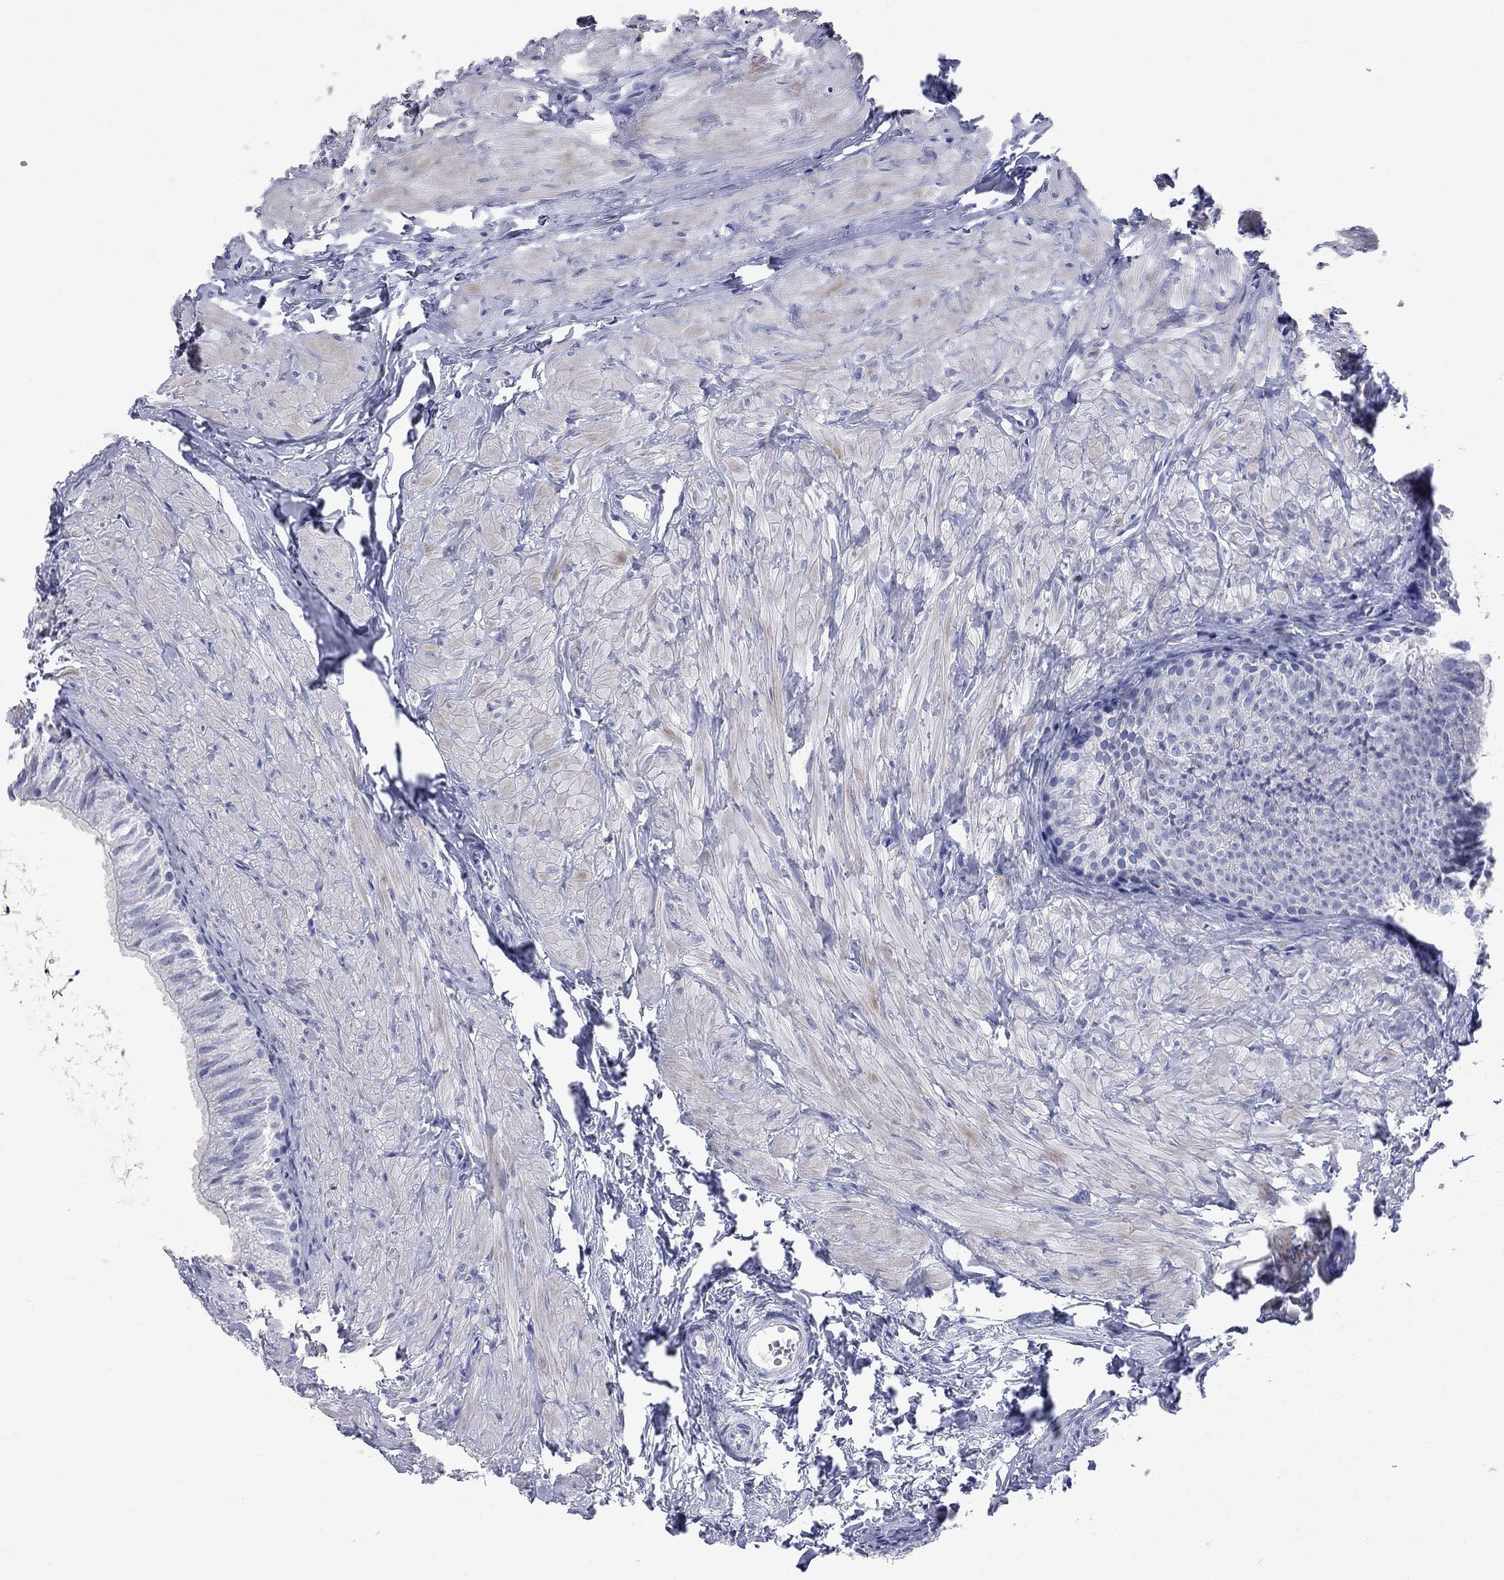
{"staining": {"intensity": "negative", "quantity": "none", "location": "none"}, "tissue": "epididymis", "cell_type": "Glandular cells", "image_type": "normal", "snomed": [{"axis": "morphology", "description": "Normal tissue, NOS"}, {"axis": "topography", "description": "Epididymis"}], "caption": "The immunohistochemistry (IHC) photomicrograph has no significant expression in glandular cells of epididymis.", "gene": "FAM221B", "patient": {"sex": "male", "age": 32}}